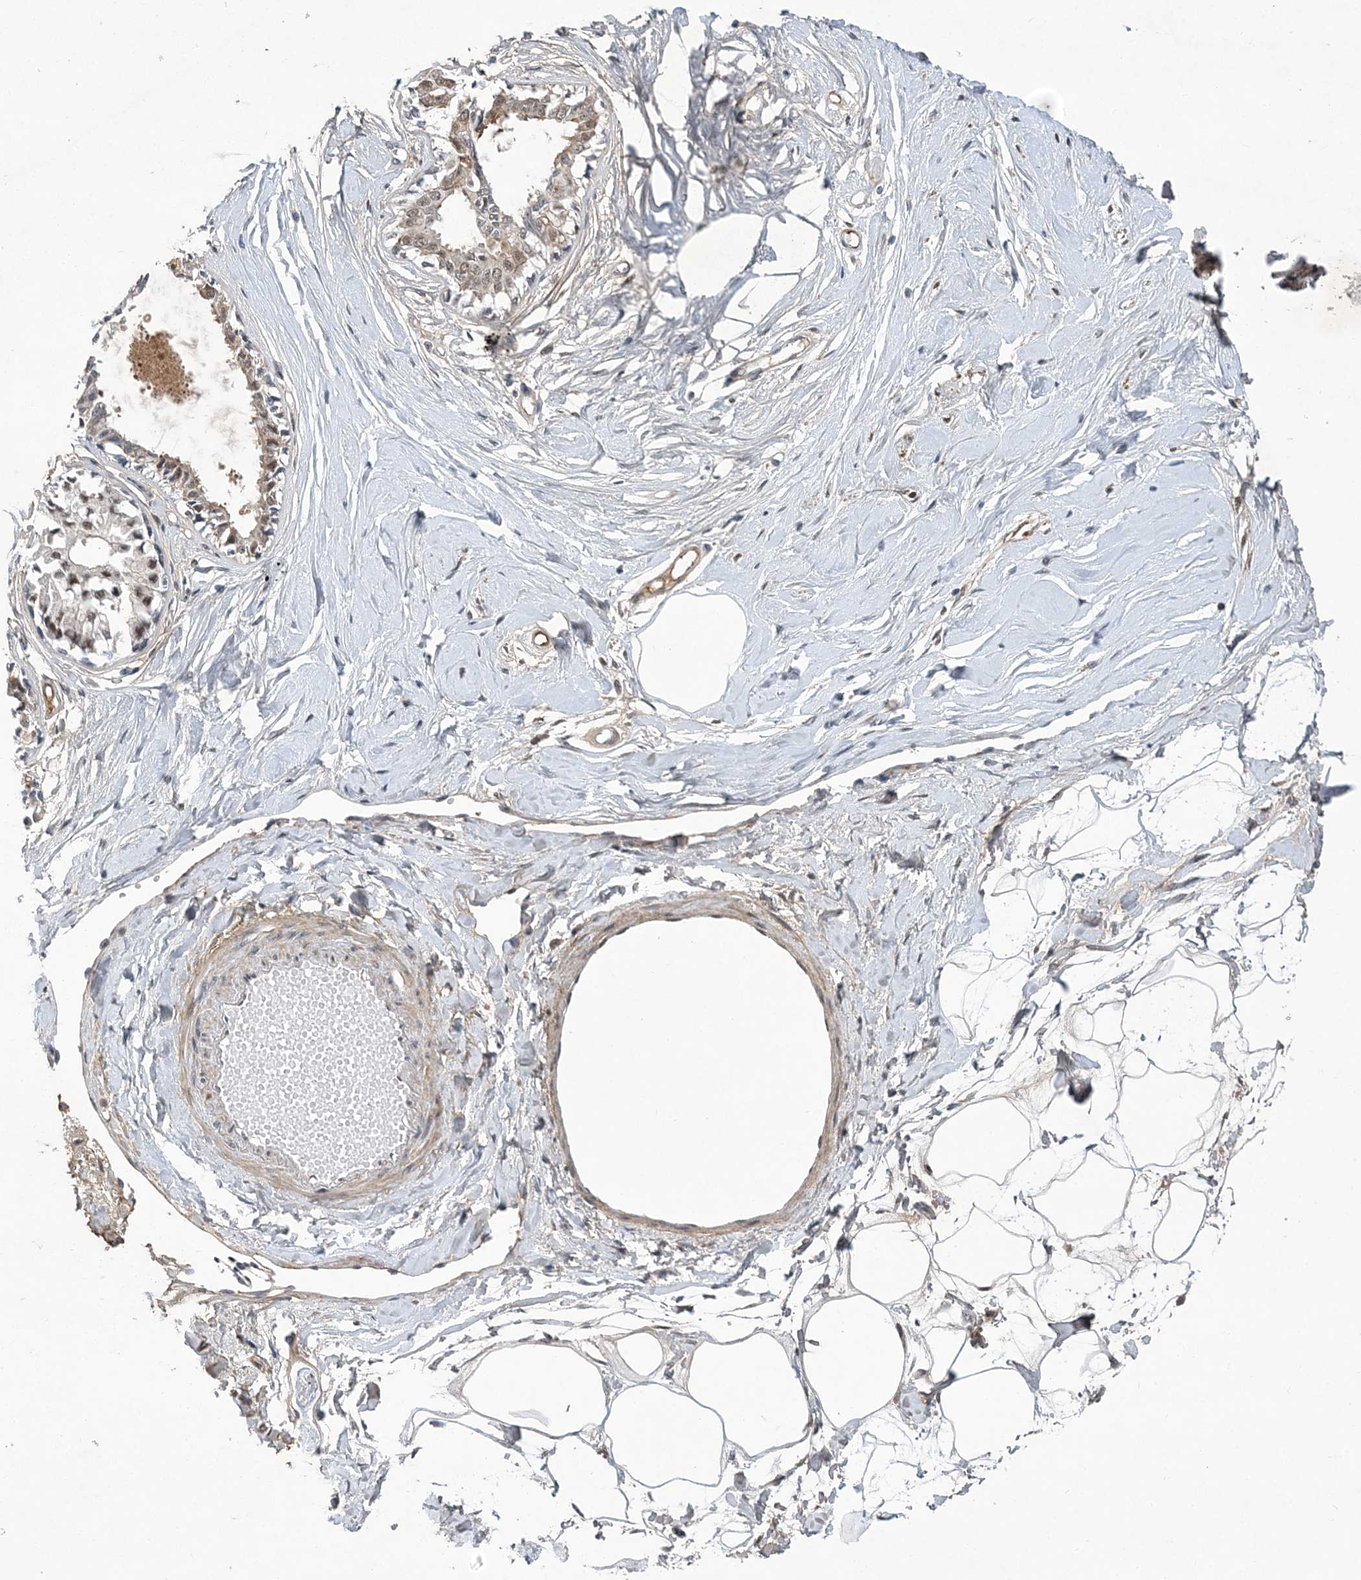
{"staining": {"intensity": "negative", "quantity": "none", "location": "none"}, "tissue": "breast", "cell_type": "Adipocytes", "image_type": "normal", "snomed": [{"axis": "morphology", "description": "Normal tissue, NOS"}, {"axis": "topography", "description": "Breast"}], "caption": "High magnification brightfield microscopy of normal breast stained with DAB (3,3'-diaminobenzidine) (brown) and counterstained with hematoxylin (blue): adipocytes show no significant staining. (Brightfield microscopy of DAB immunohistochemistry at high magnification).", "gene": "FAM217A", "patient": {"sex": "female", "age": 45}}